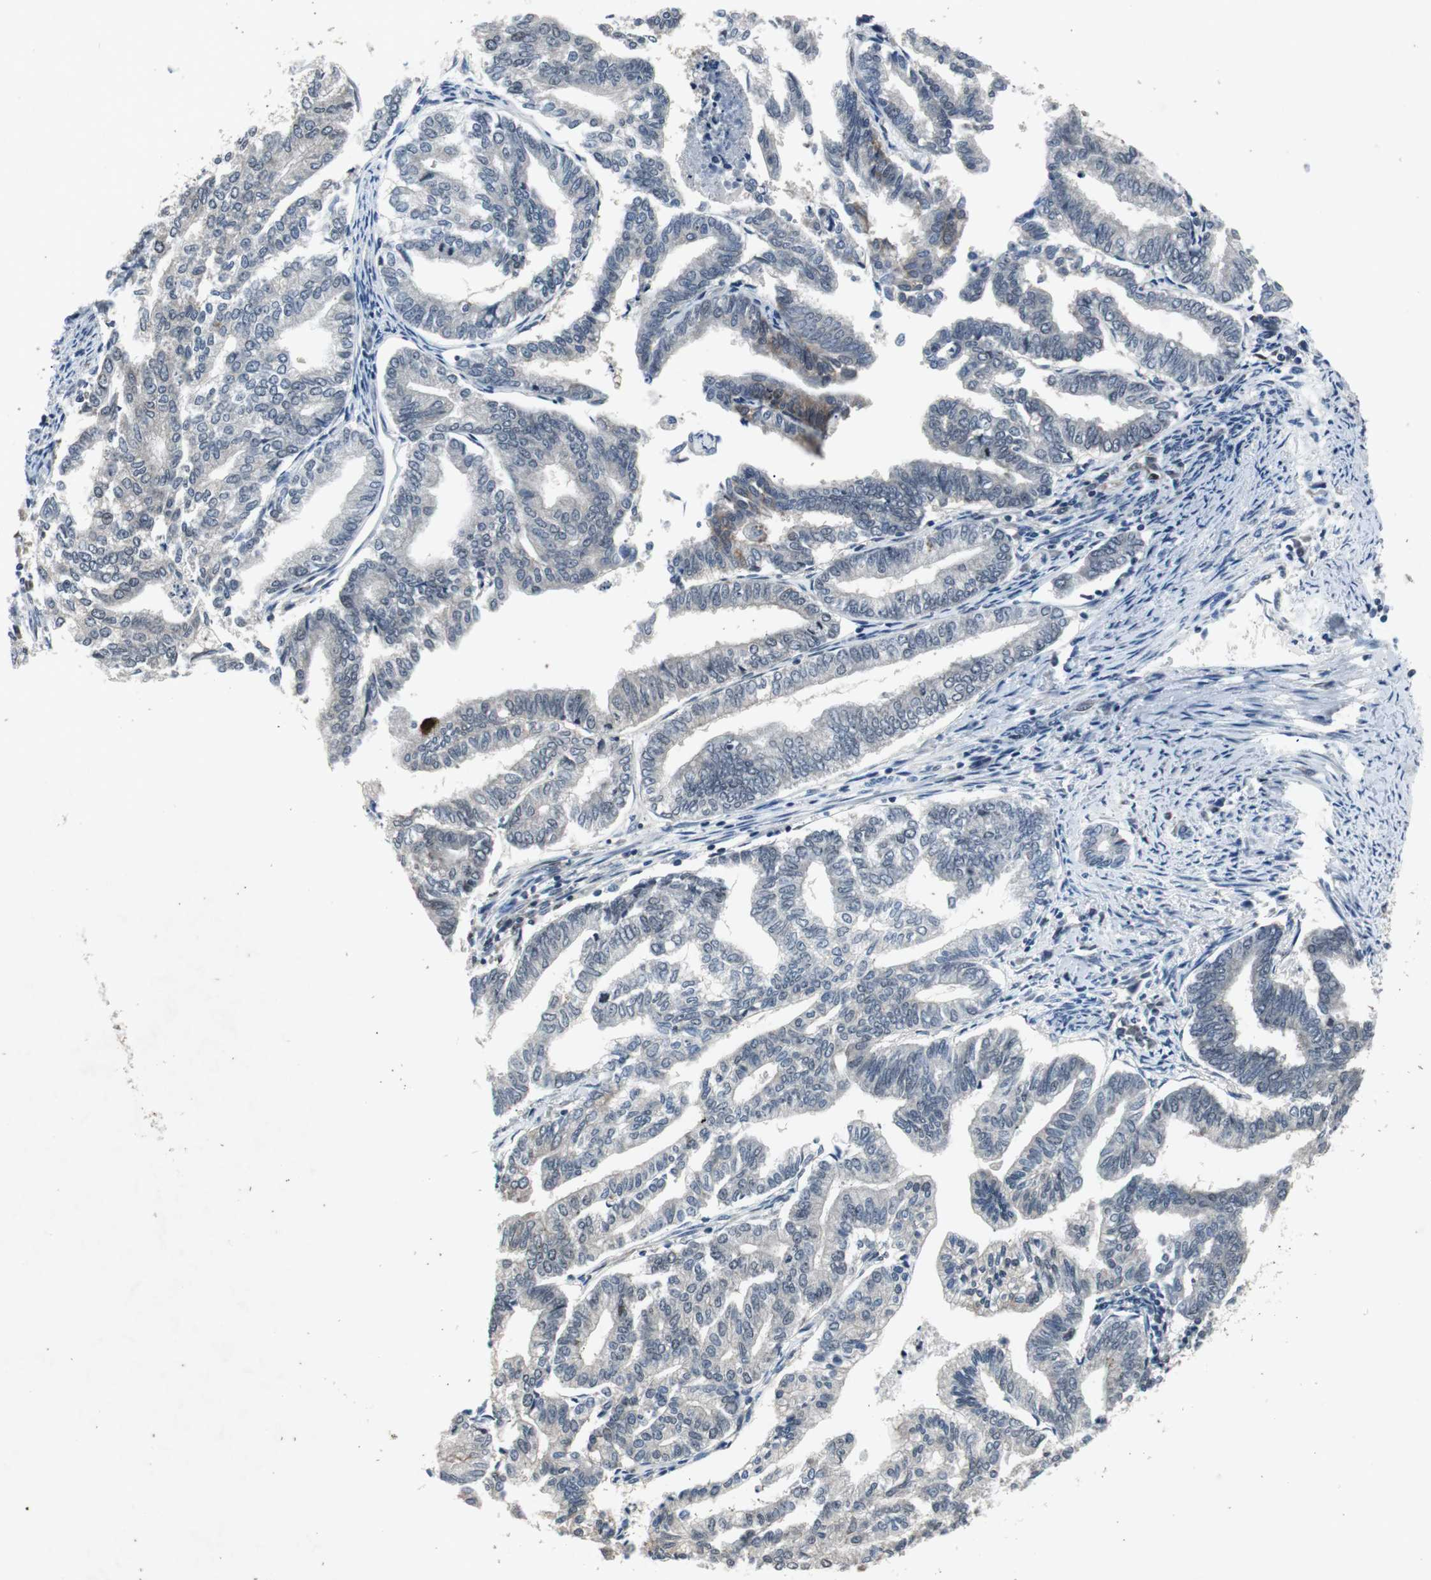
{"staining": {"intensity": "negative", "quantity": "none", "location": "none"}, "tissue": "endometrial cancer", "cell_type": "Tumor cells", "image_type": "cancer", "snomed": [{"axis": "morphology", "description": "Adenocarcinoma, NOS"}, {"axis": "topography", "description": "Endometrium"}], "caption": "Human adenocarcinoma (endometrial) stained for a protein using immunohistochemistry exhibits no staining in tumor cells.", "gene": "SMAD1", "patient": {"sex": "female", "age": 79}}